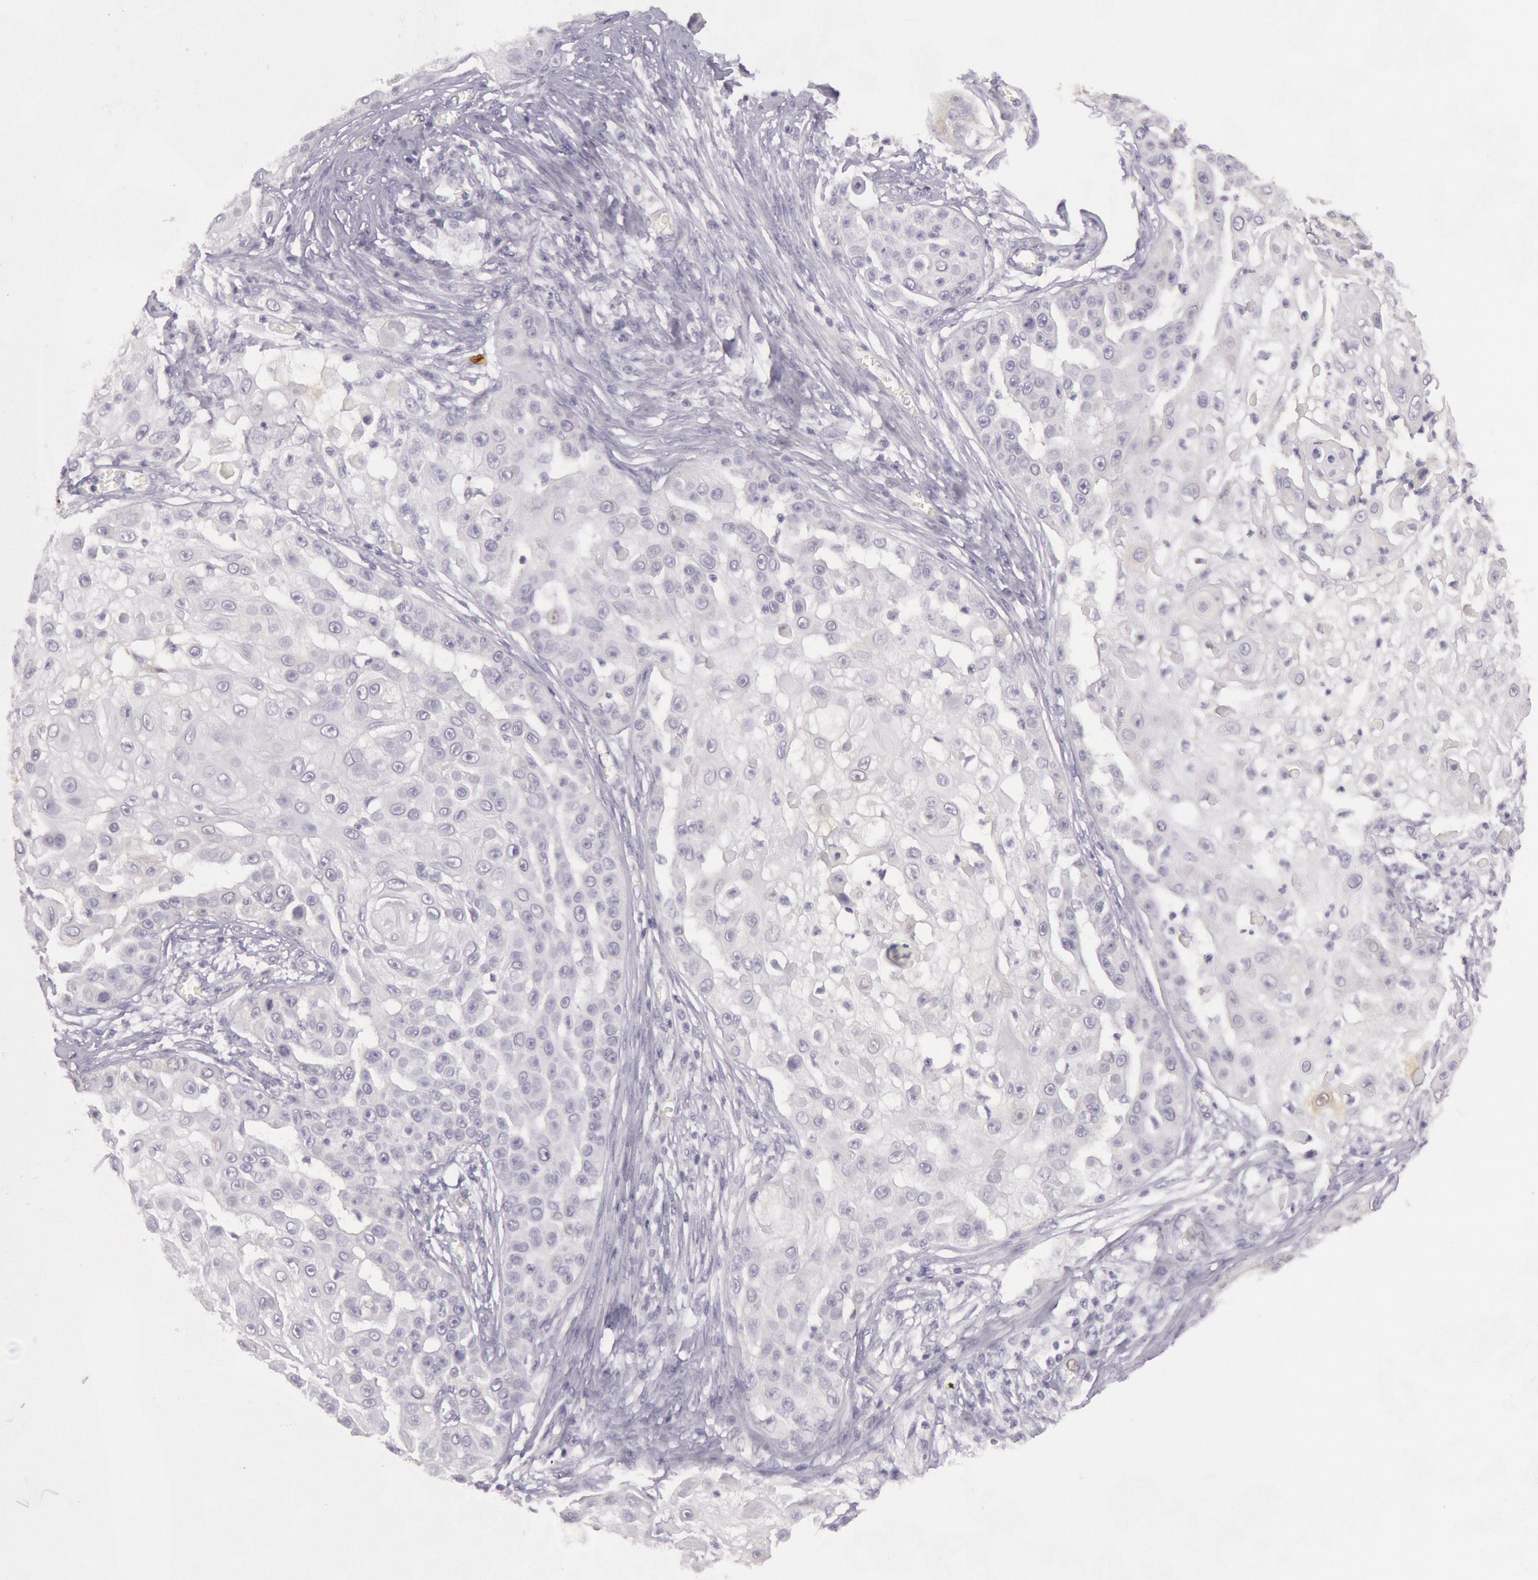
{"staining": {"intensity": "negative", "quantity": "none", "location": "none"}, "tissue": "skin cancer", "cell_type": "Tumor cells", "image_type": "cancer", "snomed": [{"axis": "morphology", "description": "Squamous cell carcinoma, NOS"}, {"axis": "topography", "description": "Skin"}], "caption": "Tumor cells show no significant protein positivity in squamous cell carcinoma (skin).", "gene": "CKB", "patient": {"sex": "female", "age": 57}}